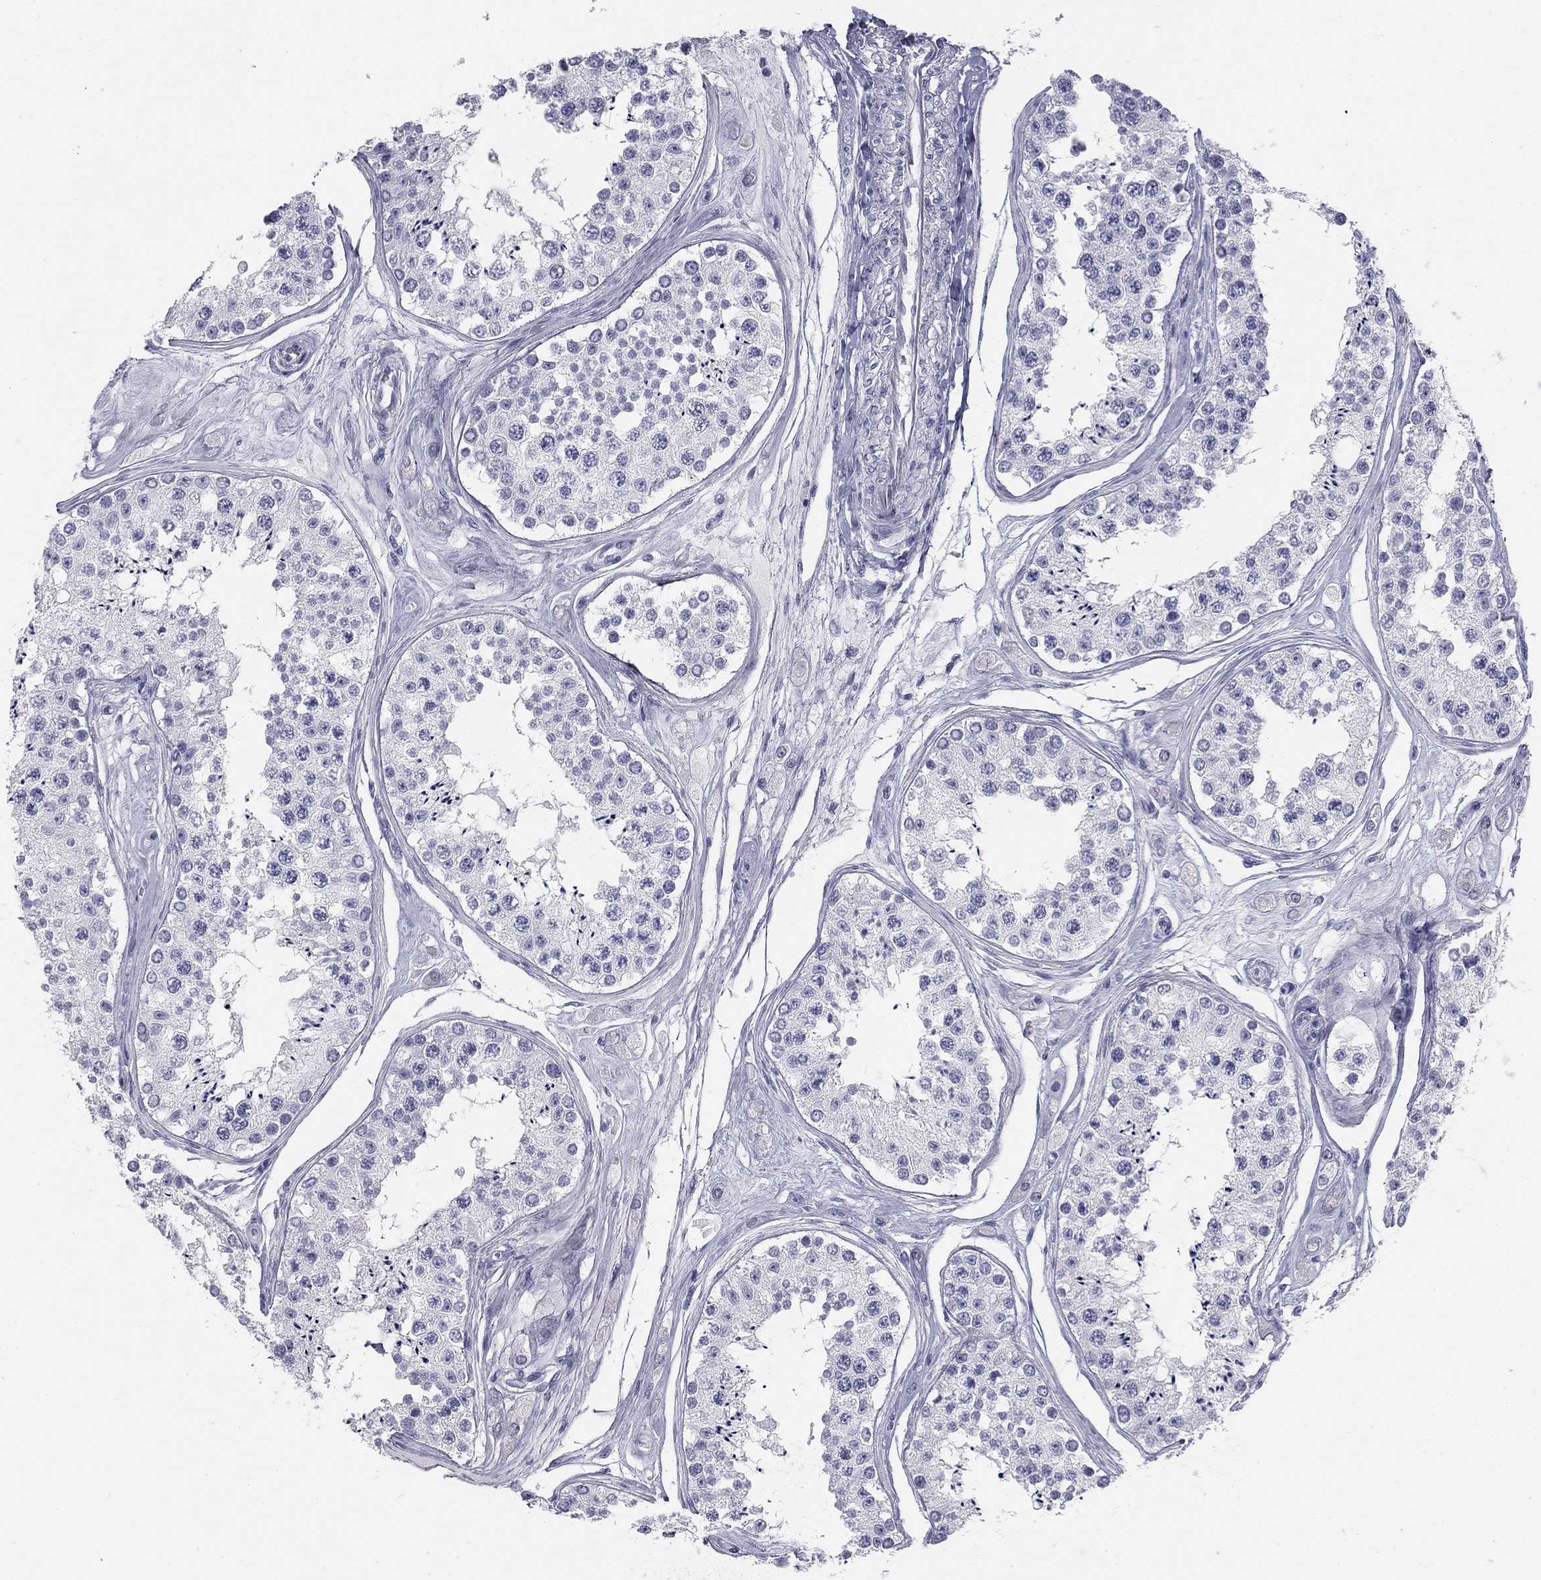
{"staining": {"intensity": "negative", "quantity": "none", "location": "none"}, "tissue": "testis", "cell_type": "Cells in seminiferous ducts", "image_type": "normal", "snomed": [{"axis": "morphology", "description": "Normal tissue, NOS"}, {"axis": "topography", "description": "Testis"}], "caption": "Immunohistochemistry (IHC) image of normal human testis stained for a protein (brown), which exhibits no staining in cells in seminiferous ducts.", "gene": "SULT2B1", "patient": {"sex": "male", "age": 25}}